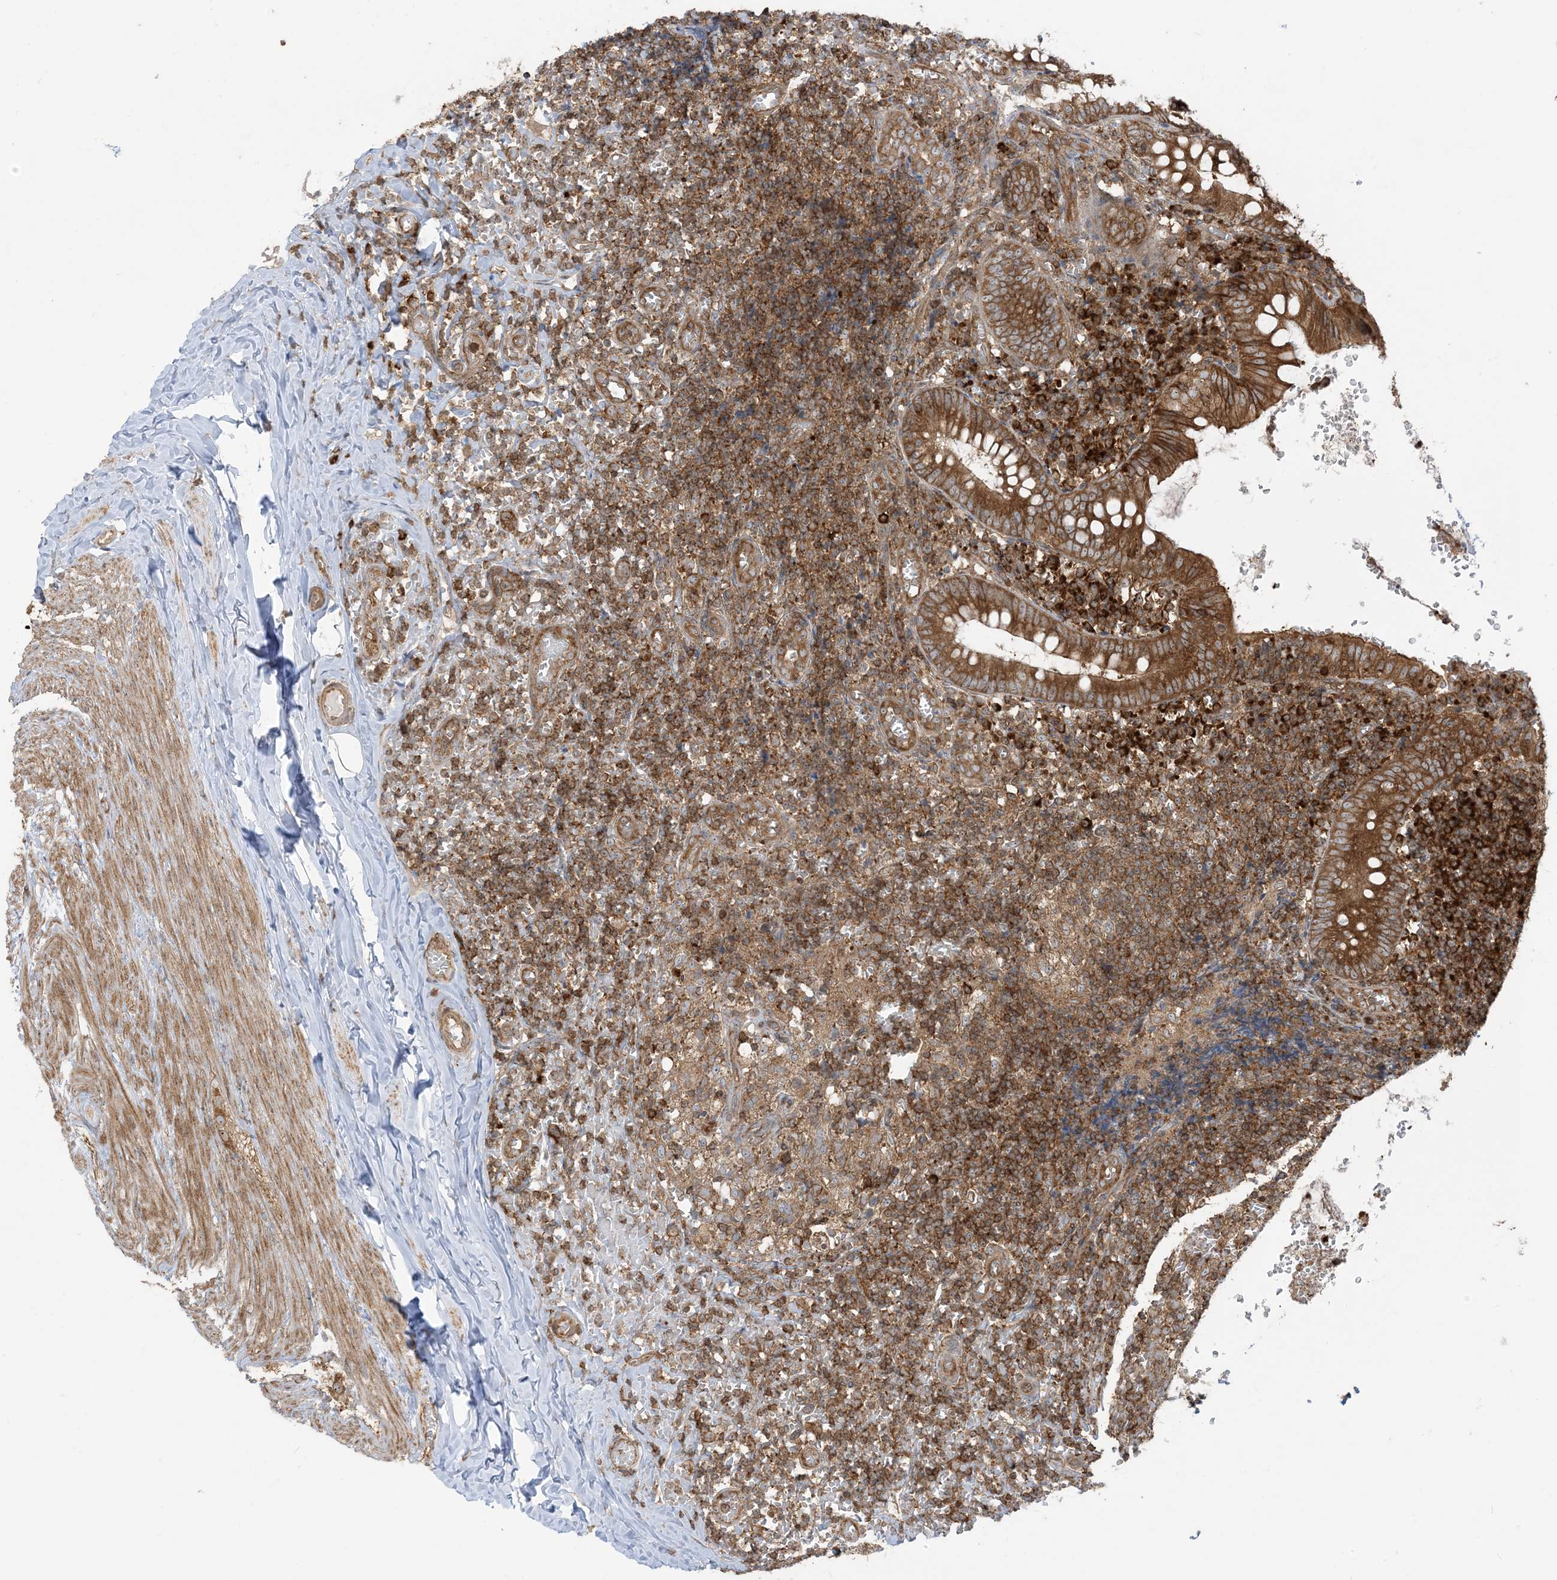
{"staining": {"intensity": "strong", "quantity": ">75%", "location": "cytoplasmic/membranous"}, "tissue": "appendix", "cell_type": "Glandular cells", "image_type": "normal", "snomed": [{"axis": "morphology", "description": "Normal tissue, NOS"}, {"axis": "topography", "description": "Appendix"}], "caption": "Protein staining of normal appendix displays strong cytoplasmic/membranous positivity in about >75% of glandular cells.", "gene": "SRP72", "patient": {"sex": "male", "age": 8}}